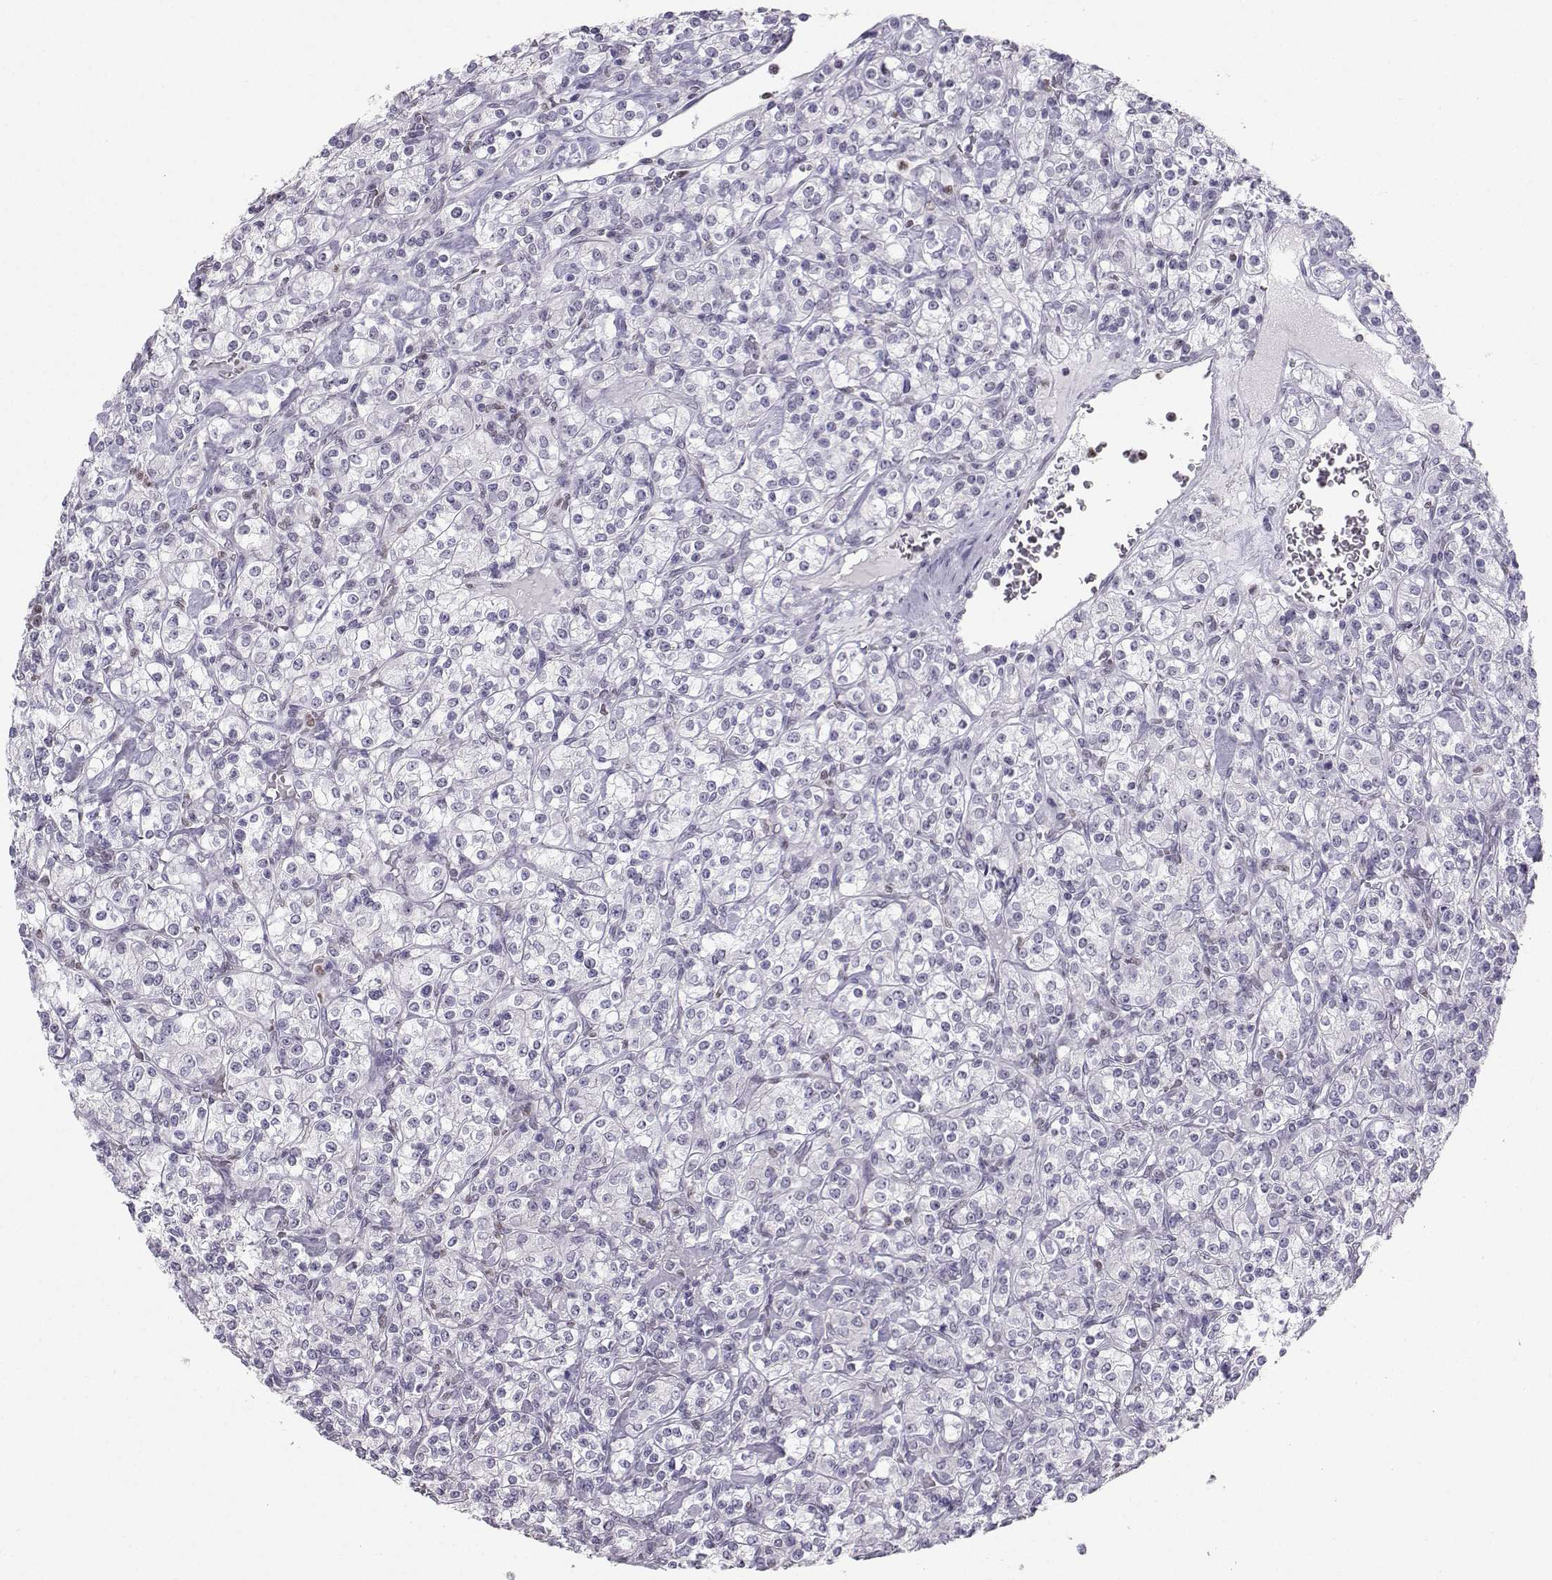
{"staining": {"intensity": "negative", "quantity": "none", "location": "none"}, "tissue": "renal cancer", "cell_type": "Tumor cells", "image_type": "cancer", "snomed": [{"axis": "morphology", "description": "Adenocarcinoma, NOS"}, {"axis": "topography", "description": "Kidney"}], "caption": "Histopathology image shows no significant protein positivity in tumor cells of renal cancer (adenocarcinoma).", "gene": "TEDC2", "patient": {"sex": "male", "age": 77}}